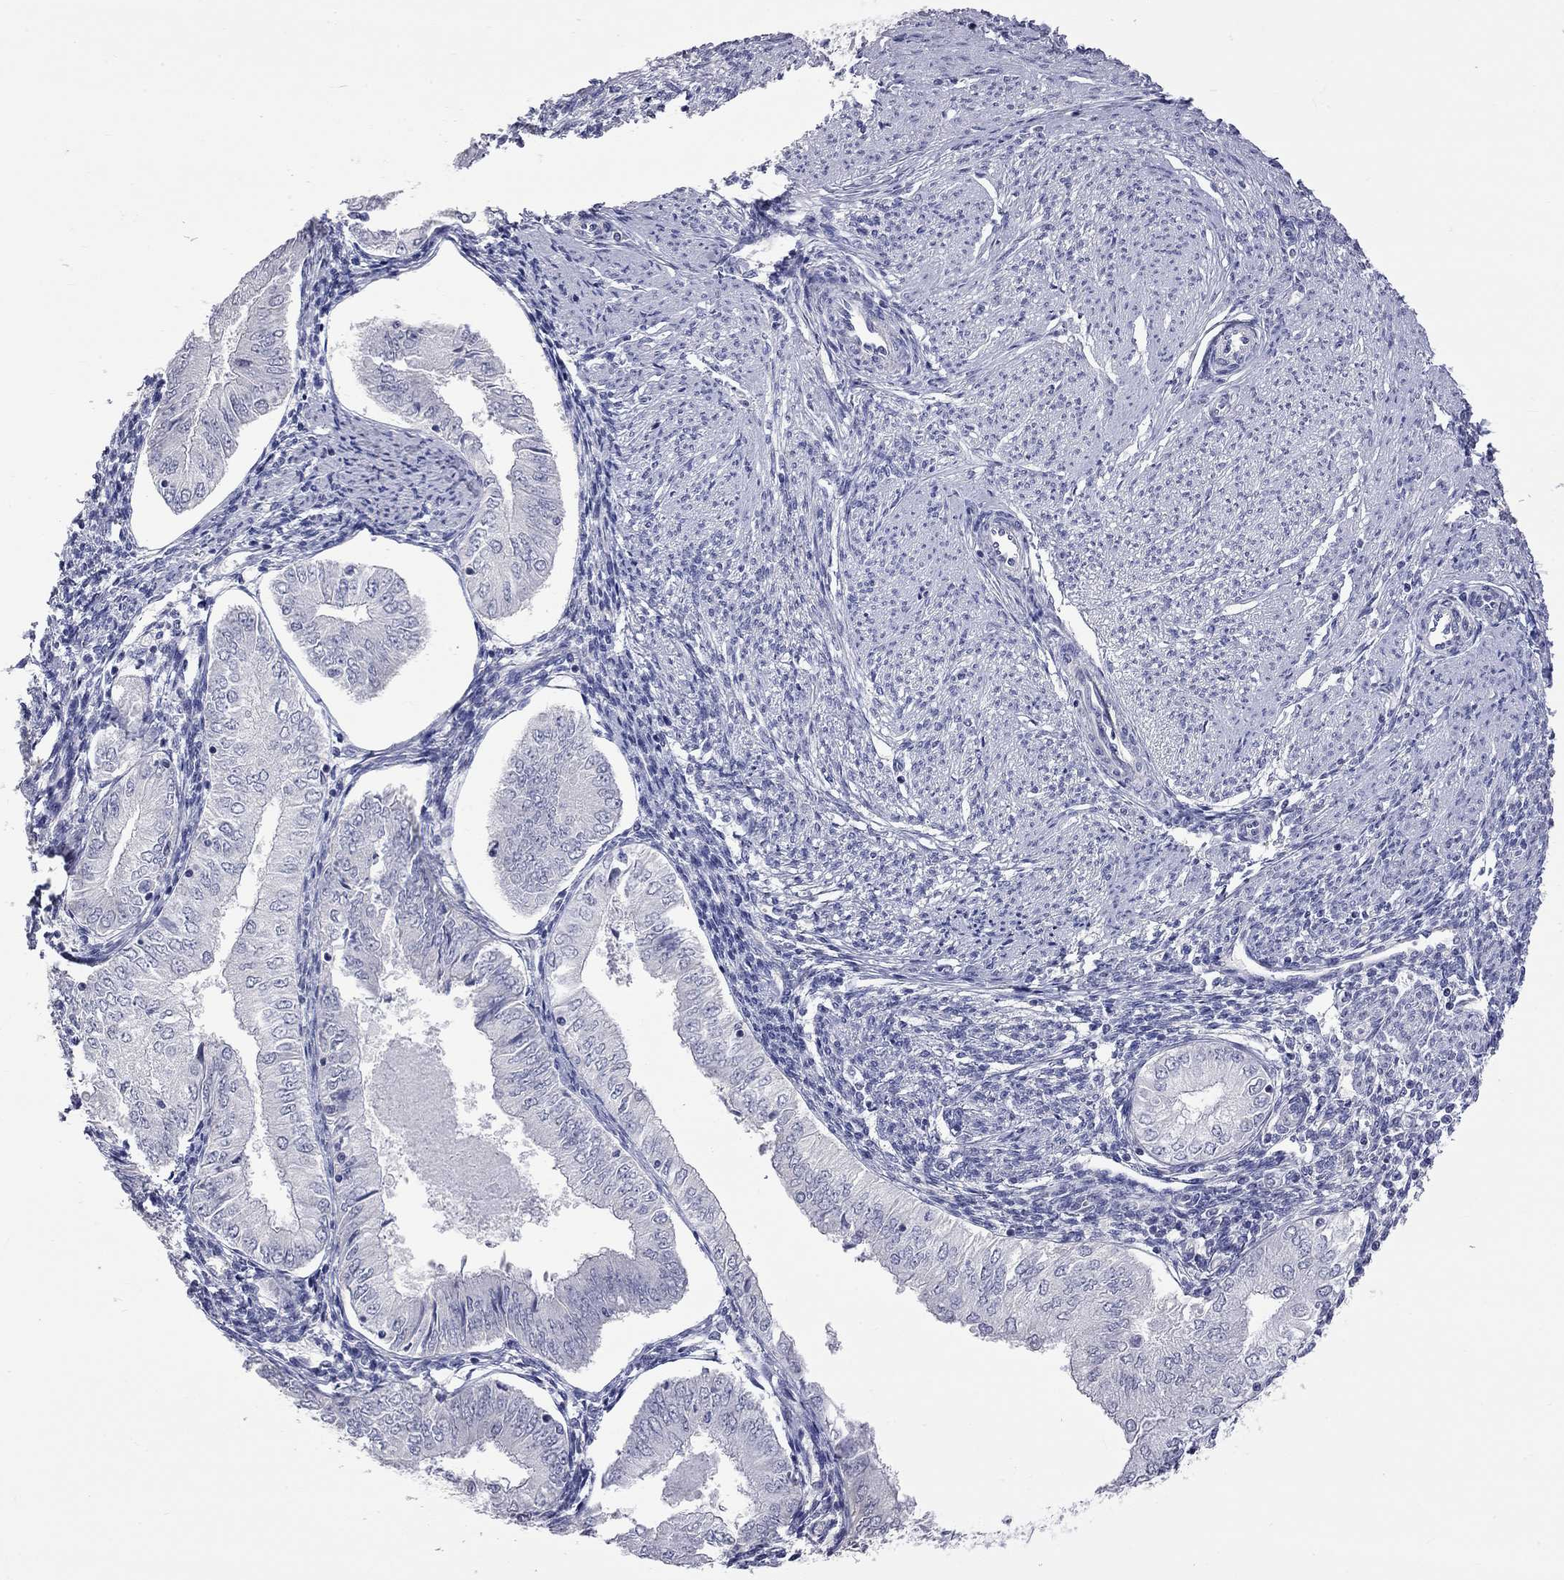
{"staining": {"intensity": "negative", "quantity": "none", "location": "none"}, "tissue": "endometrial cancer", "cell_type": "Tumor cells", "image_type": "cancer", "snomed": [{"axis": "morphology", "description": "Adenocarcinoma, NOS"}, {"axis": "topography", "description": "Endometrium"}], "caption": "Tumor cells are negative for brown protein staining in adenocarcinoma (endometrial).", "gene": "OPRK1", "patient": {"sex": "female", "age": 53}}